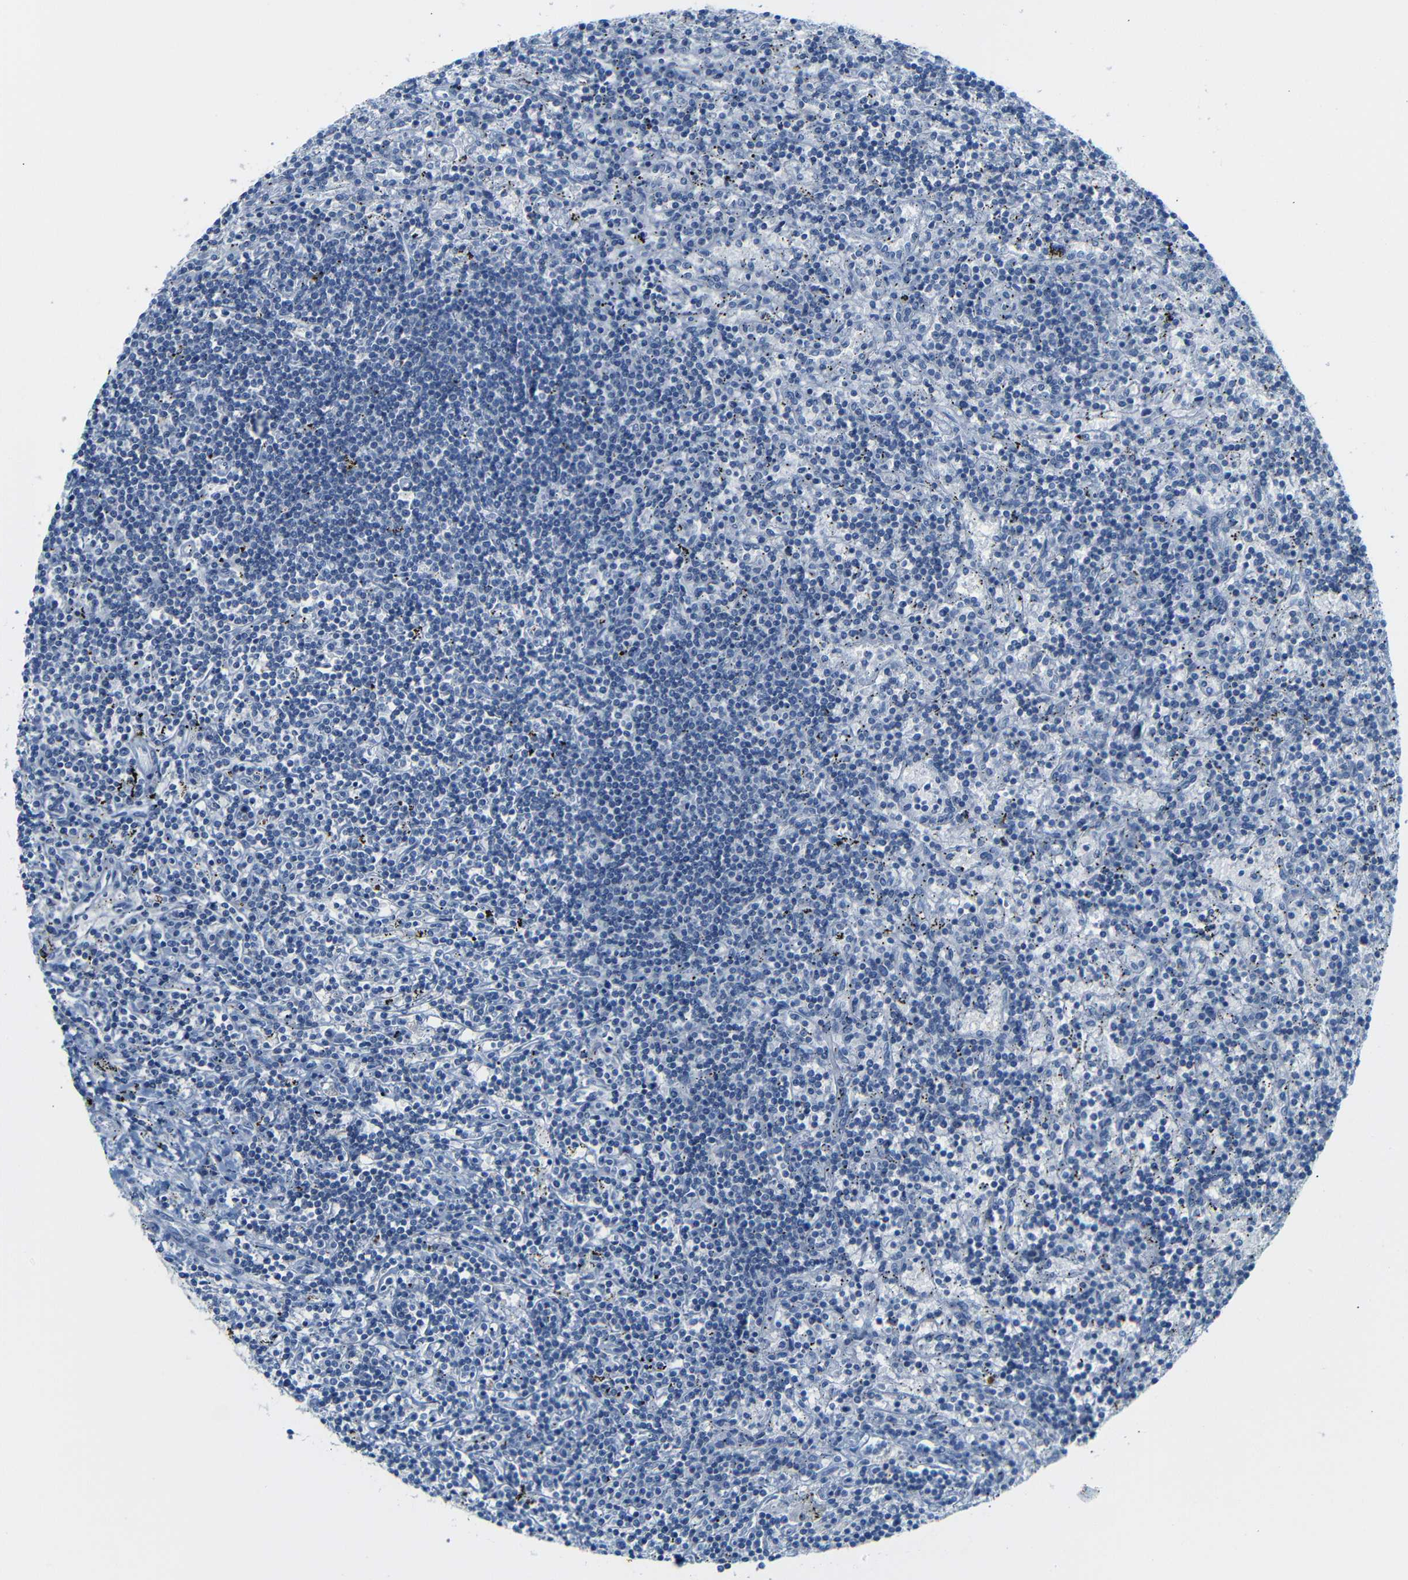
{"staining": {"intensity": "negative", "quantity": "none", "location": "none"}, "tissue": "lymphoma", "cell_type": "Tumor cells", "image_type": "cancer", "snomed": [{"axis": "morphology", "description": "Malignant lymphoma, non-Hodgkin's type, Low grade"}, {"axis": "topography", "description": "Spleen"}], "caption": "This is an IHC histopathology image of lymphoma. There is no positivity in tumor cells.", "gene": "FCRL1", "patient": {"sex": "male", "age": 76}}